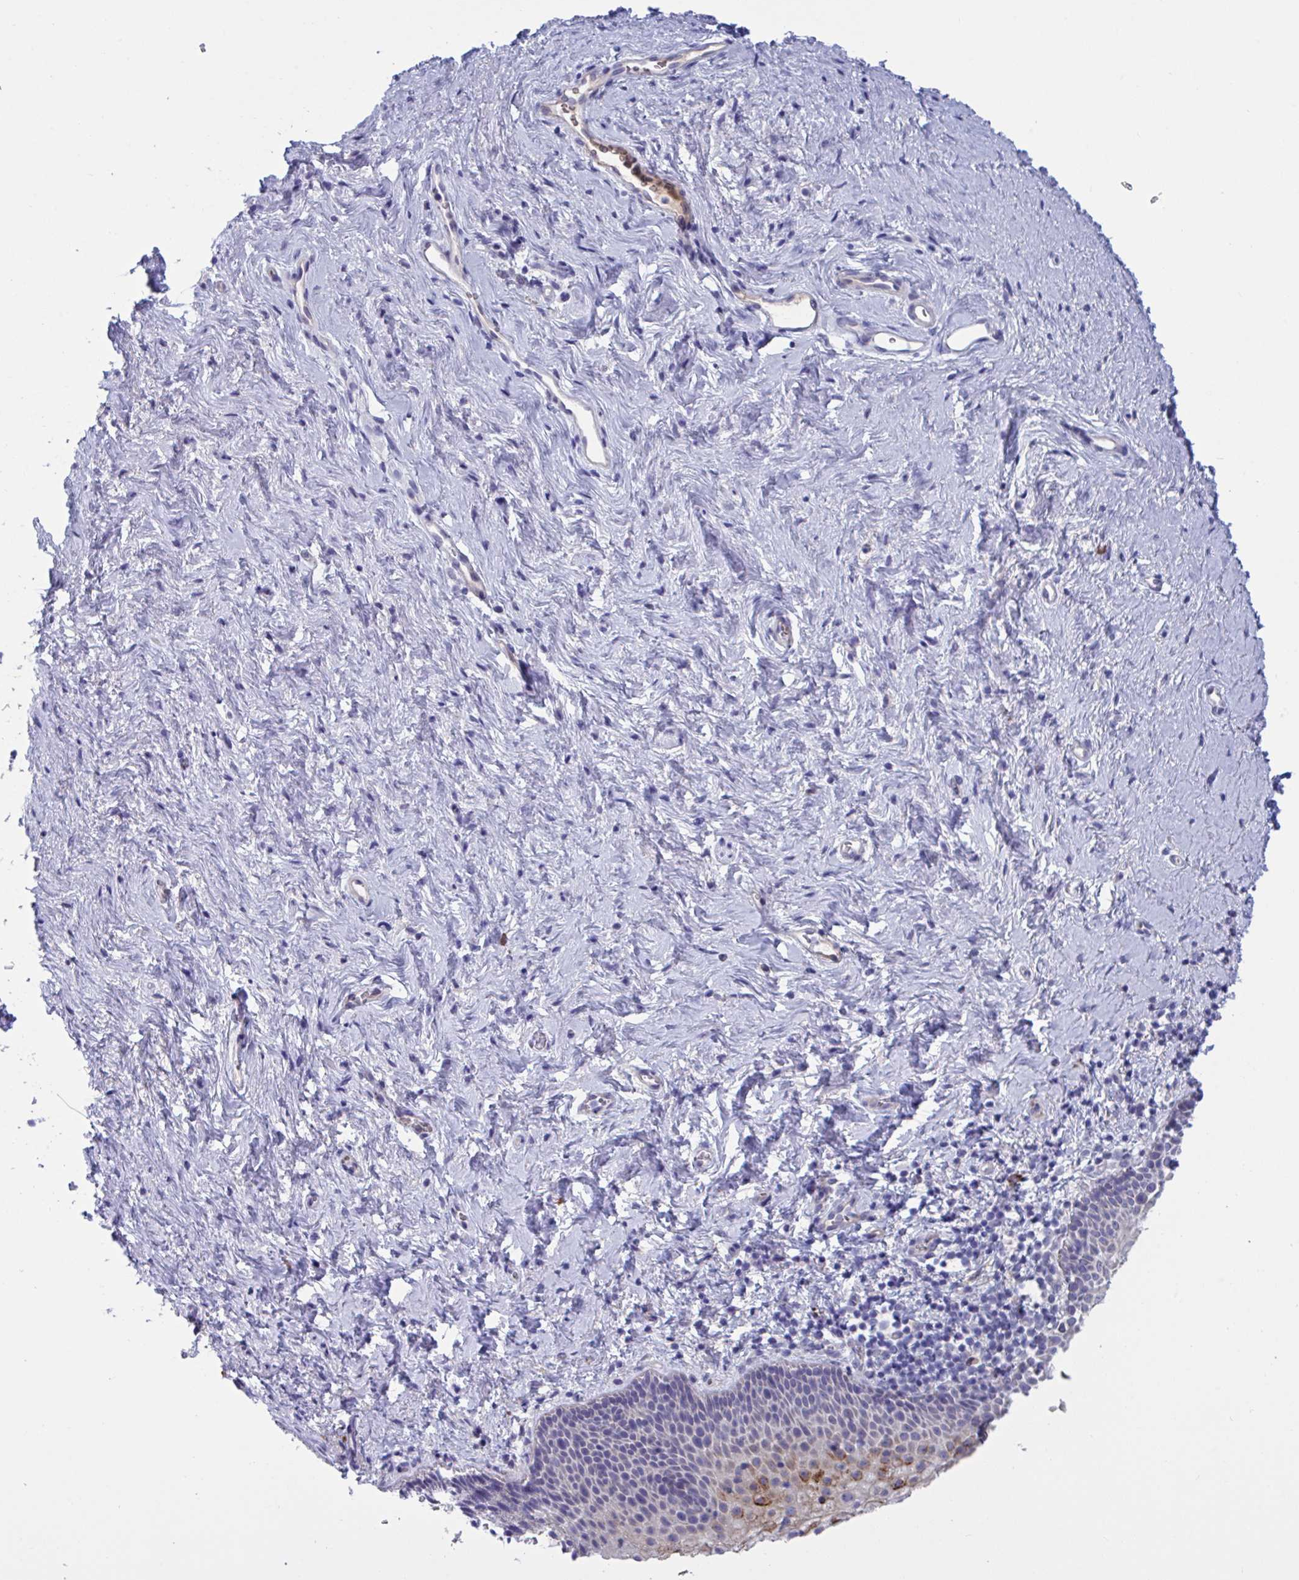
{"staining": {"intensity": "moderate", "quantity": "<25%", "location": "cytoplasmic/membranous"}, "tissue": "vagina", "cell_type": "Squamous epithelial cells", "image_type": "normal", "snomed": [{"axis": "morphology", "description": "Normal tissue, NOS"}, {"axis": "topography", "description": "Vagina"}], "caption": "A low amount of moderate cytoplasmic/membranous expression is present in about <25% of squamous epithelial cells in benign vagina.", "gene": "MS4A14", "patient": {"sex": "female", "age": 61}}